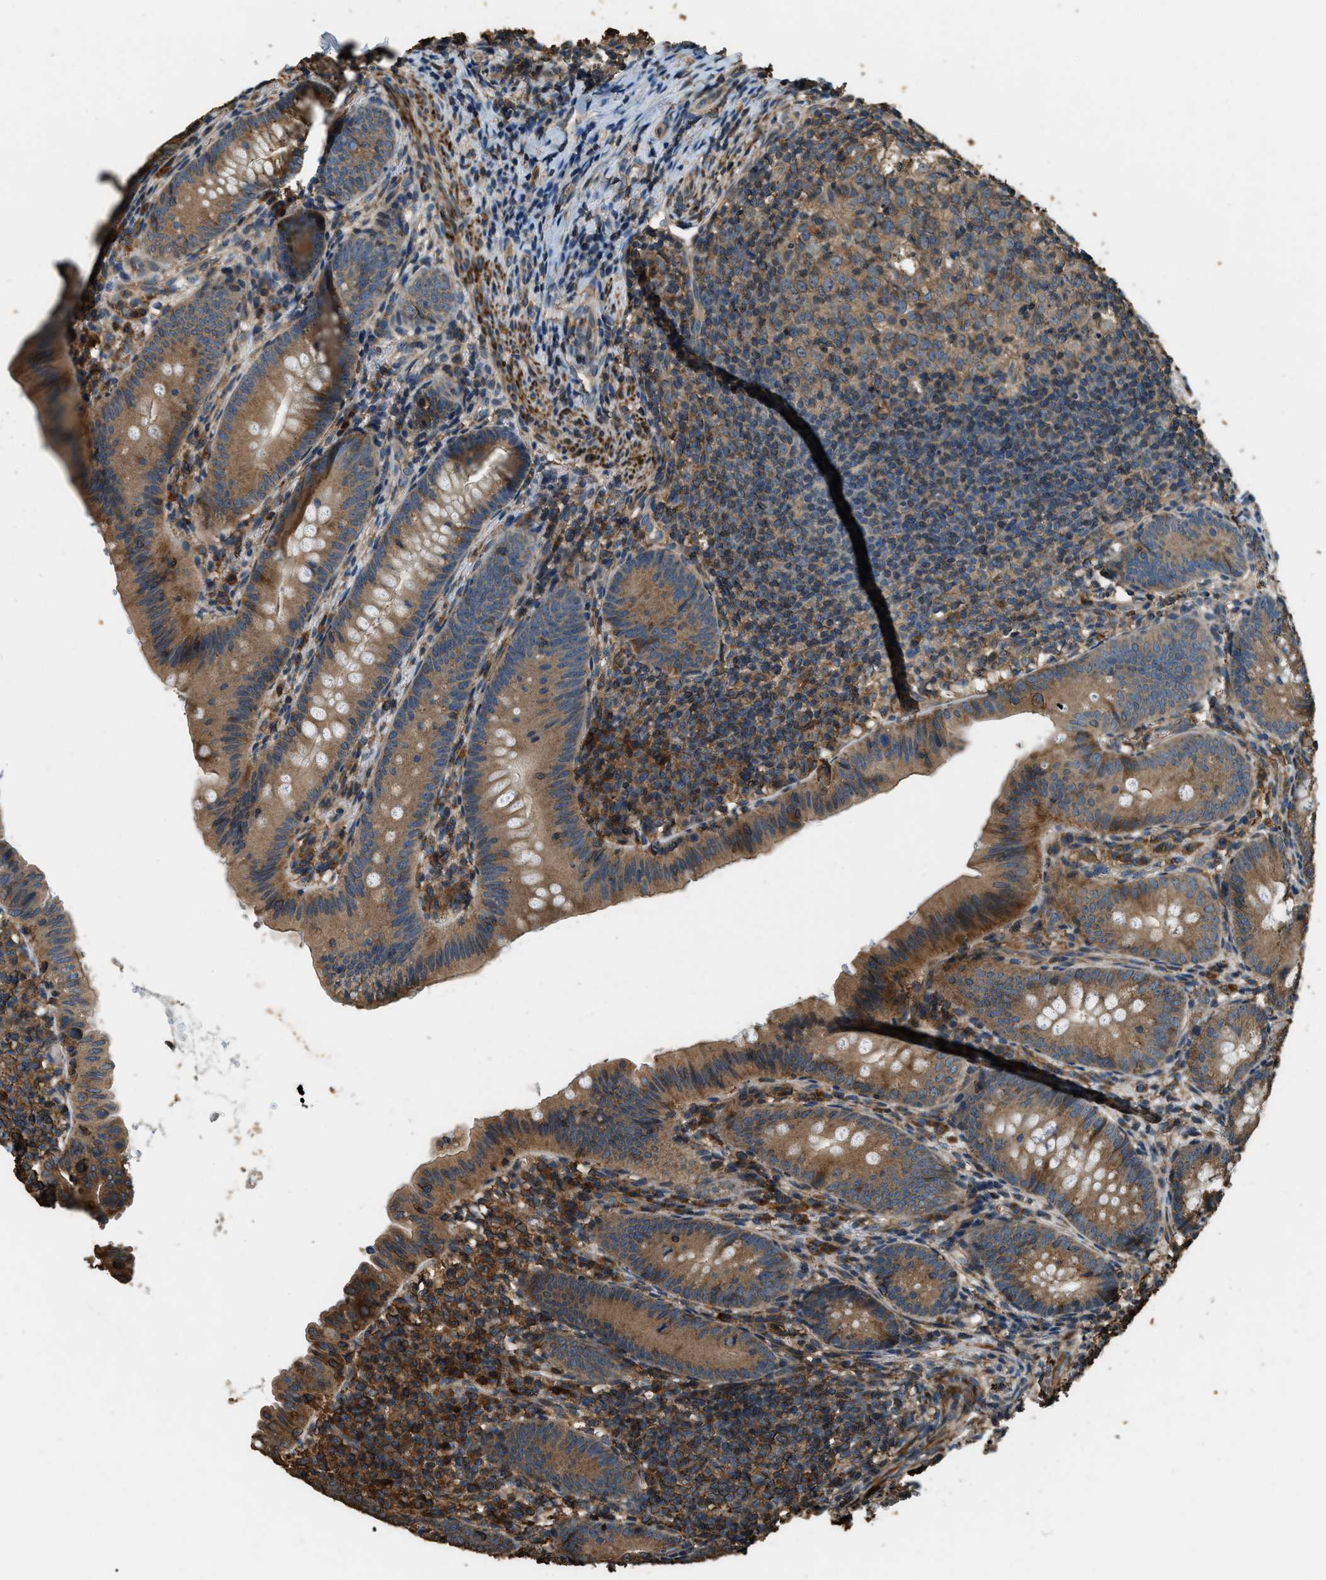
{"staining": {"intensity": "moderate", "quantity": ">75%", "location": "cytoplasmic/membranous"}, "tissue": "appendix", "cell_type": "Glandular cells", "image_type": "normal", "snomed": [{"axis": "morphology", "description": "Normal tissue, NOS"}, {"axis": "topography", "description": "Appendix"}], "caption": "Glandular cells reveal moderate cytoplasmic/membranous positivity in approximately >75% of cells in unremarkable appendix. (IHC, brightfield microscopy, high magnification).", "gene": "ERGIC1", "patient": {"sex": "male", "age": 1}}